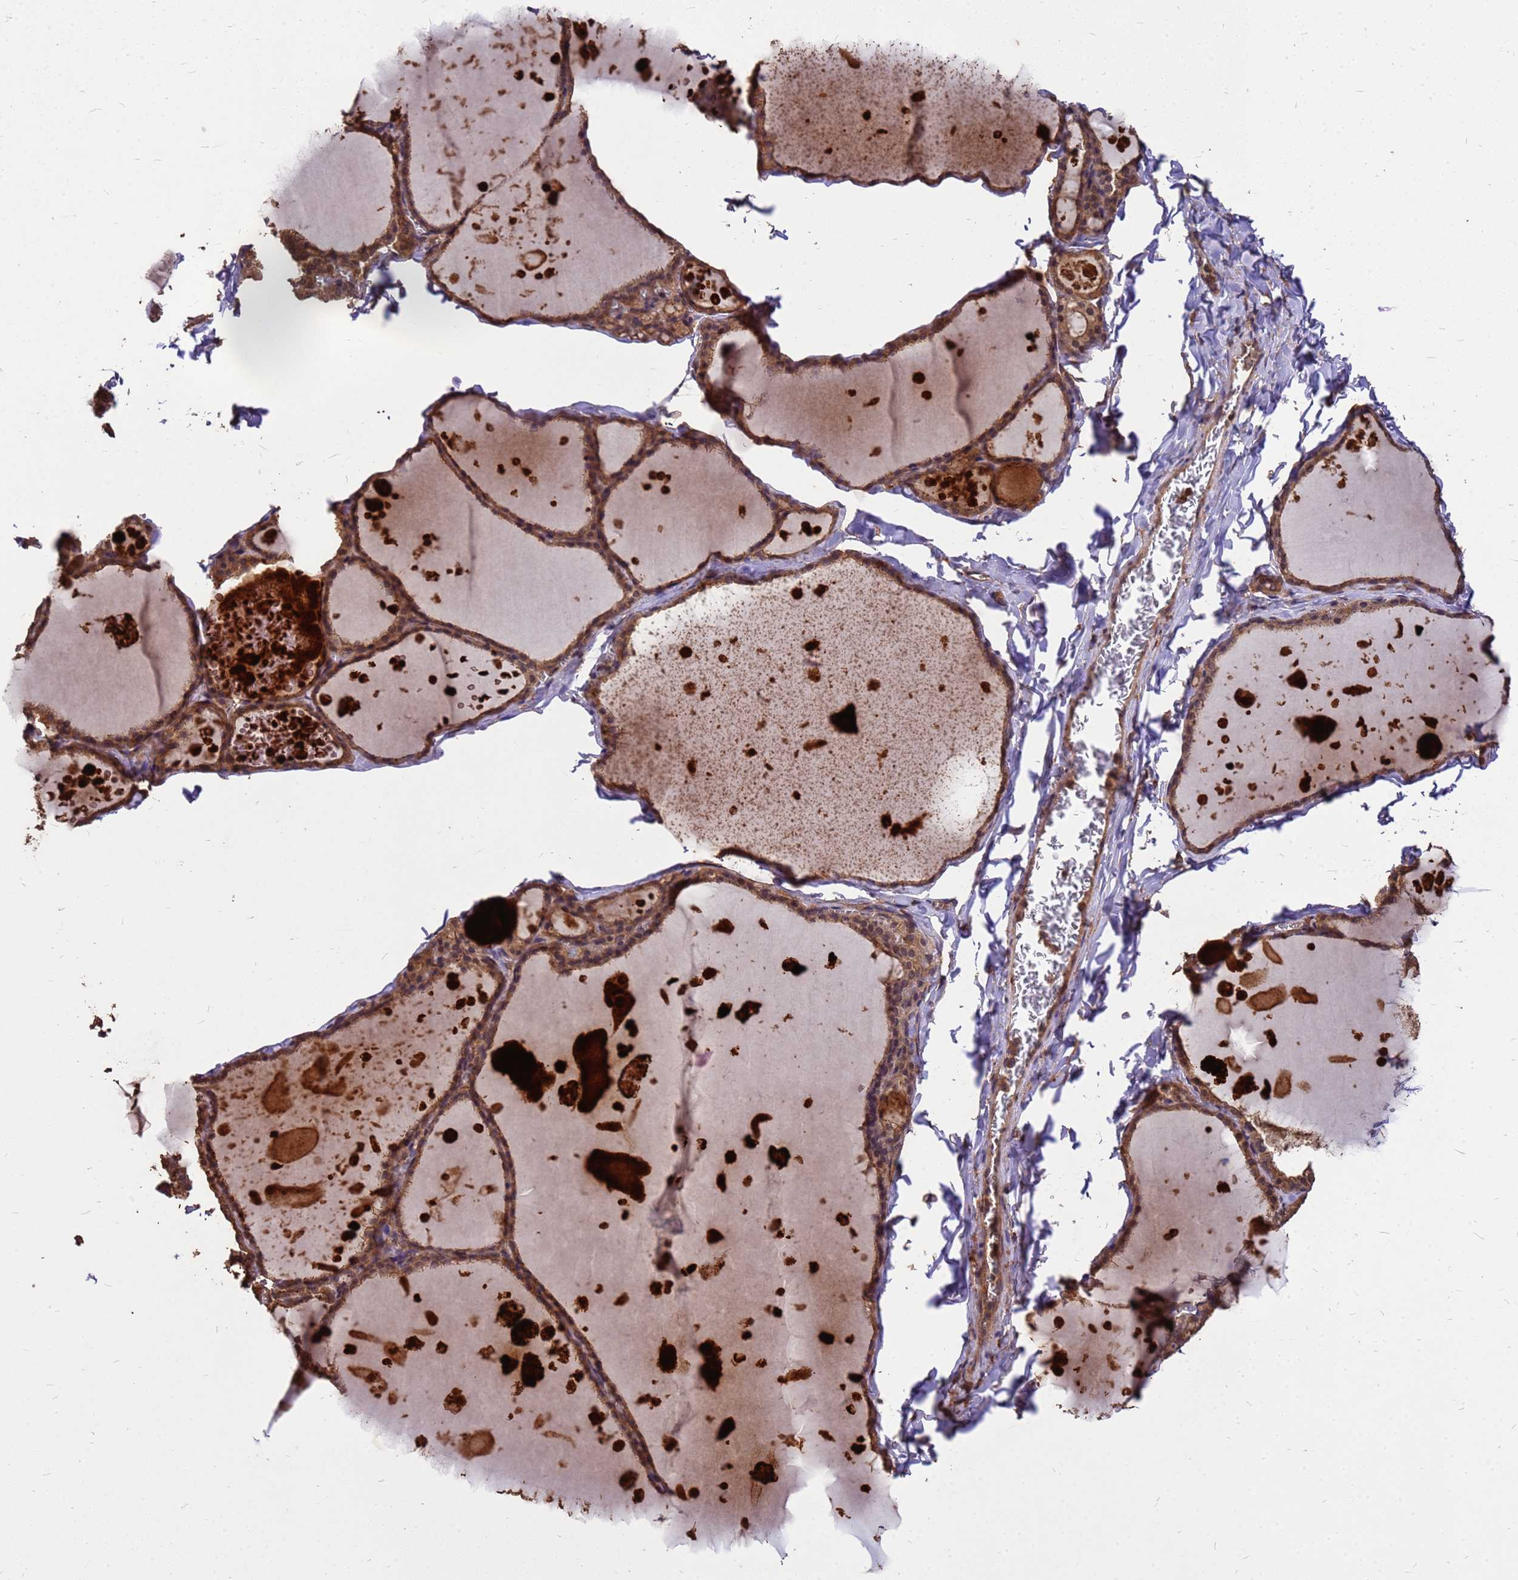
{"staining": {"intensity": "strong", "quantity": ">75%", "location": "cytoplasmic/membranous,nuclear"}, "tissue": "thyroid gland", "cell_type": "Glandular cells", "image_type": "normal", "snomed": [{"axis": "morphology", "description": "Normal tissue, NOS"}, {"axis": "topography", "description": "Thyroid gland"}], "caption": "Strong cytoplasmic/membranous,nuclear expression for a protein is identified in about >75% of glandular cells of normal thyroid gland using immunohistochemistry (IHC).", "gene": "ZNF618", "patient": {"sex": "male", "age": 56}}